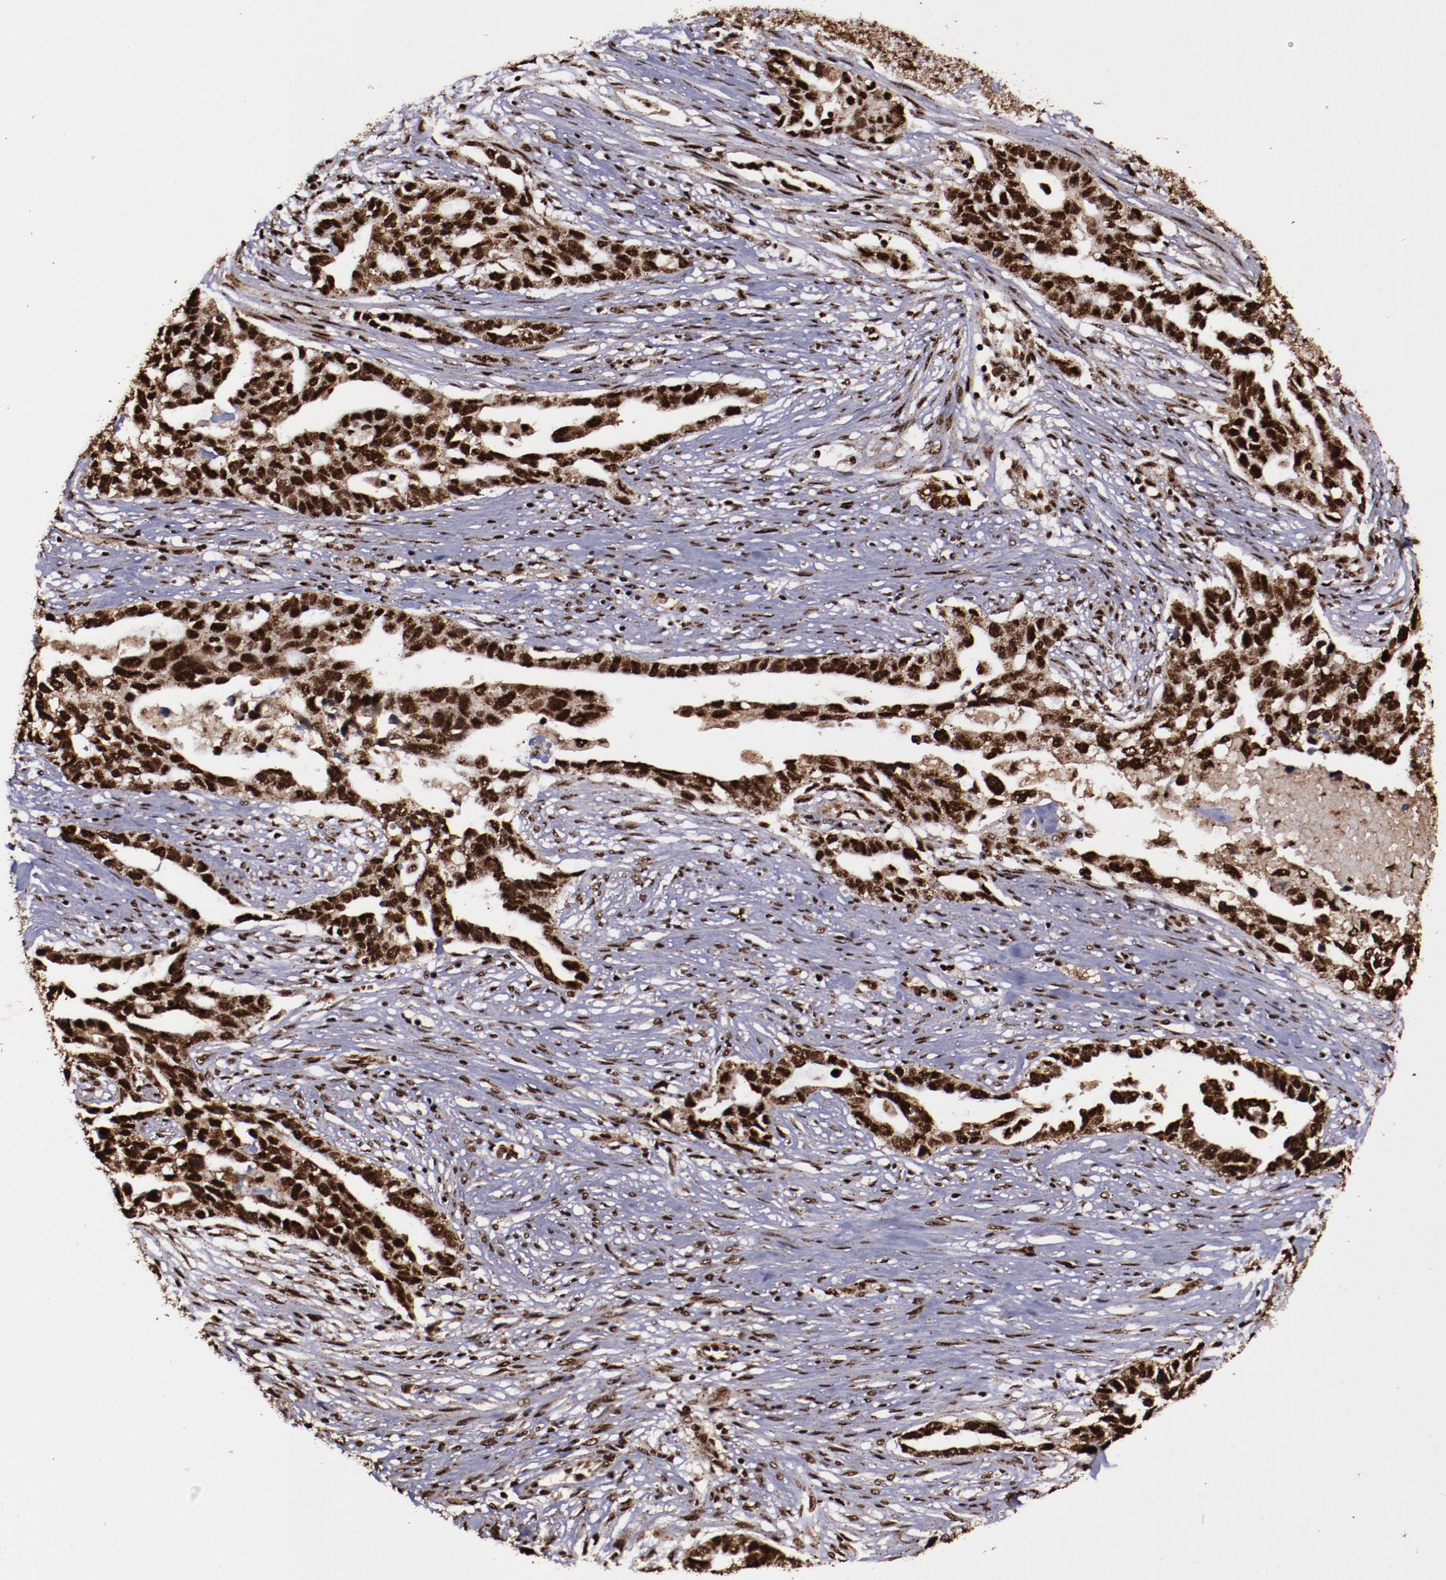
{"staining": {"intensity": "strong", "quantity": ">75%", "location": "cytoplasmic/membranous,nuclear"}, "tissue": "ovarian cancer", "cell_type": "Tumor cells", "image_type": "cancer", "snomed": [{"axis": "morphology", "description": "Cystadenocarcinoma, serous, NOS"}, {"axis": "topography", "description": "Ovary"}], "caption": "Ovarian serous cystadenocarcinoma was stained to show a protein in brown. There is high levels of strong cytoplasmic/membranous and nuclear staining in about >75% of tumor cells.", "gene": "SNW1", "patient": {"sex": "female", "age": 54}}